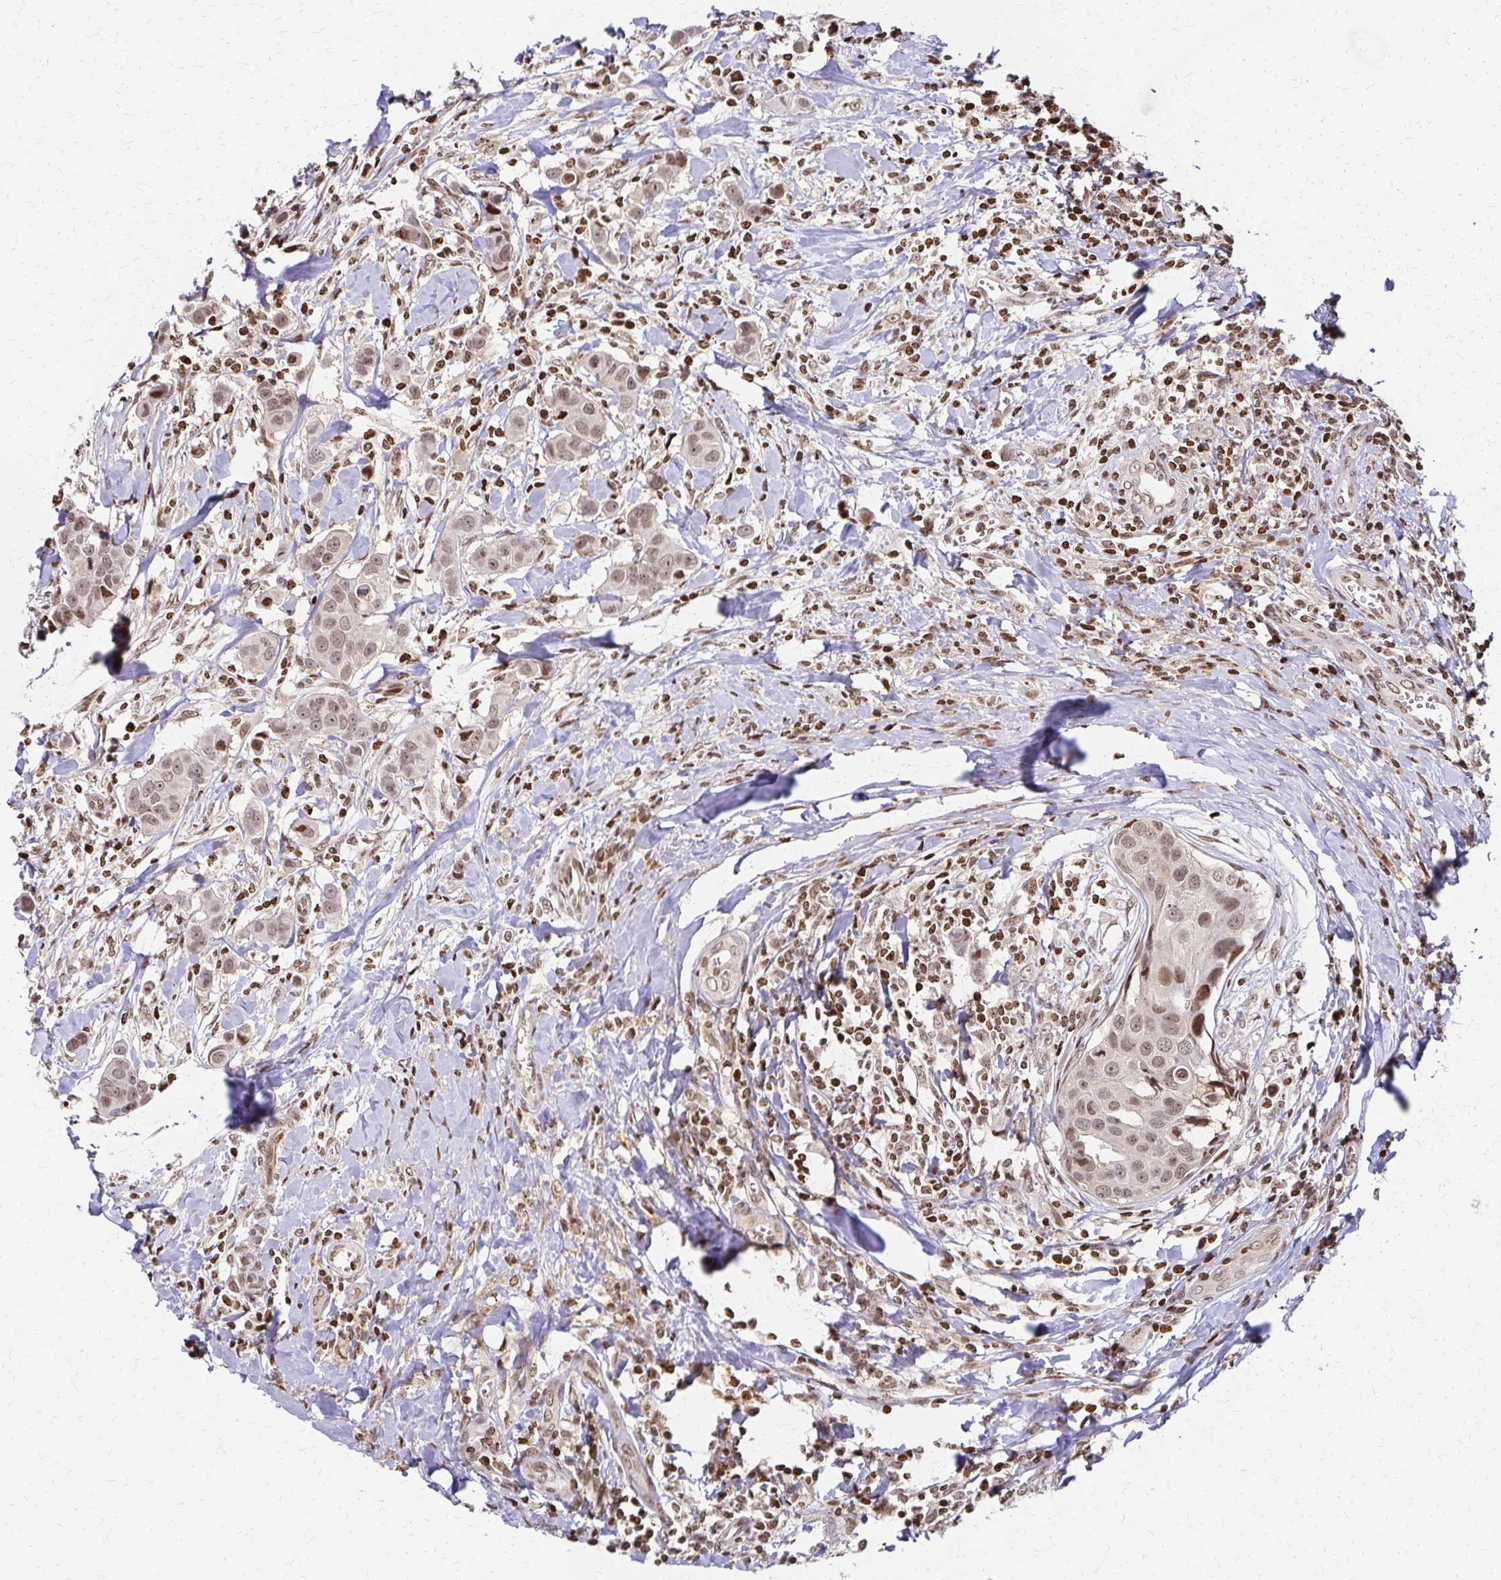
{"staining": {"intensity": "weak", "quantity": ">75%", "location": "nuclear"}, "tissue": "breast cancer", "cell_type": "Tumor cells", "image_type": "cancer", "snomed": [{"axis": "morphology", "description": "Duct carcinoma"}, {"axis": "topography", "description": "Breast"}], "caption": "IHC of human breast infiltrating ductal carcinoma reveals low levels of weak nuclear staining in approximately >75% of tumor cells. (Stains: DAB in brown, nuclei in blue, Microscopy: brightfield microscopy at high magnification).", "gene": "PSMD7", "patient": {"sex": "female", "age": 24}}